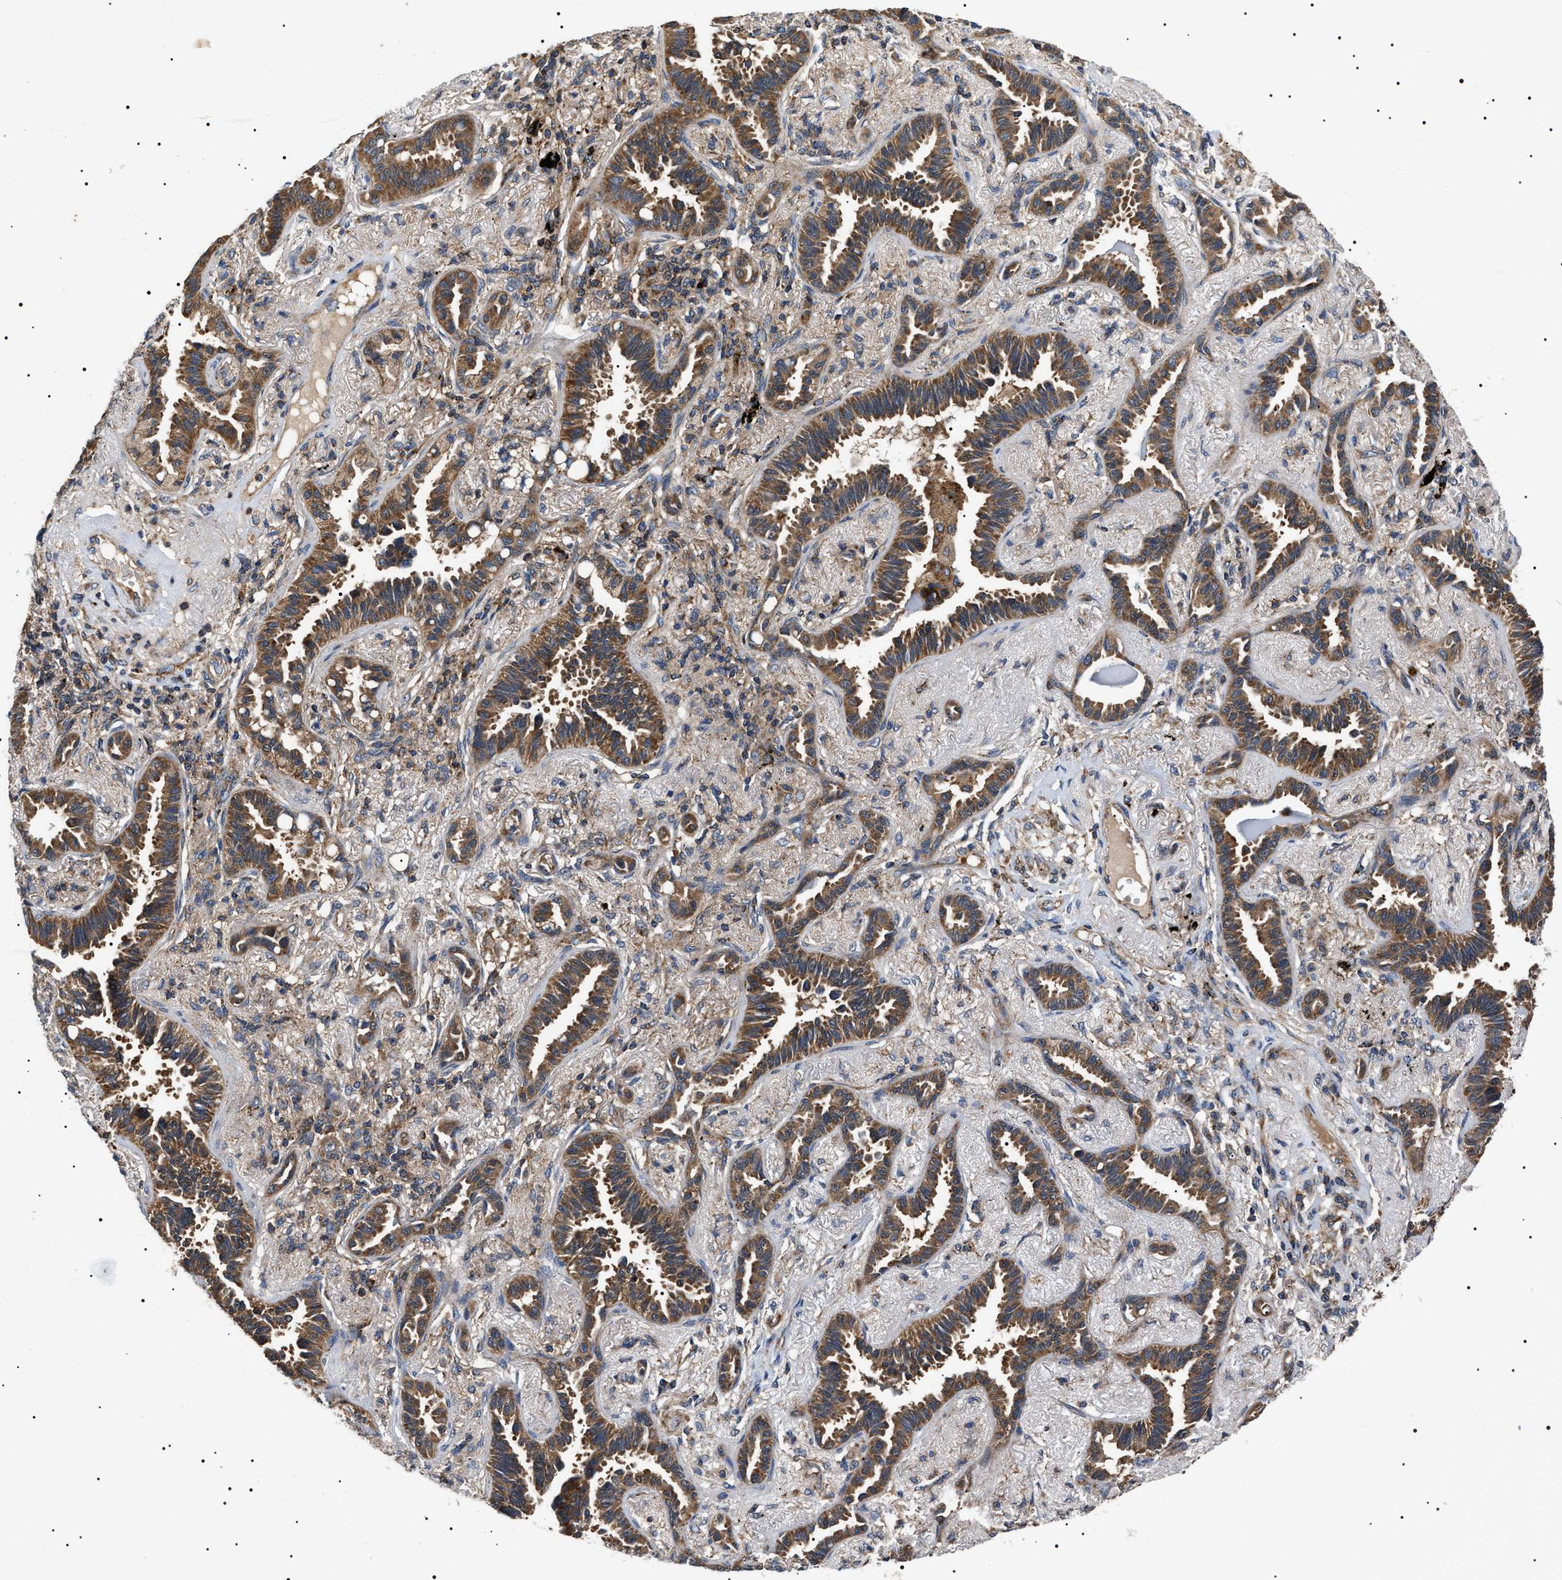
{"staining": {"intensity": "moderate", "quantity": ">75%", "location": "cytoplasmic/membranous"}, "tissue": "lung cancer", "cell_type": "Tumor cells", "image_type": "cancer", "snomed": [{"axis": "morphology", "description": "Adenocarcinoma, NOS"}, {"axis": "topography", "description": "Lung"}], "caption": "Human lung cancer stained for a protein (brown) shows moderate cytoplasmic/membranous positive positivity in about >75% of tumor cells.", "gene": "OXSM", "patient": {"sex": "male", "age": 59}}